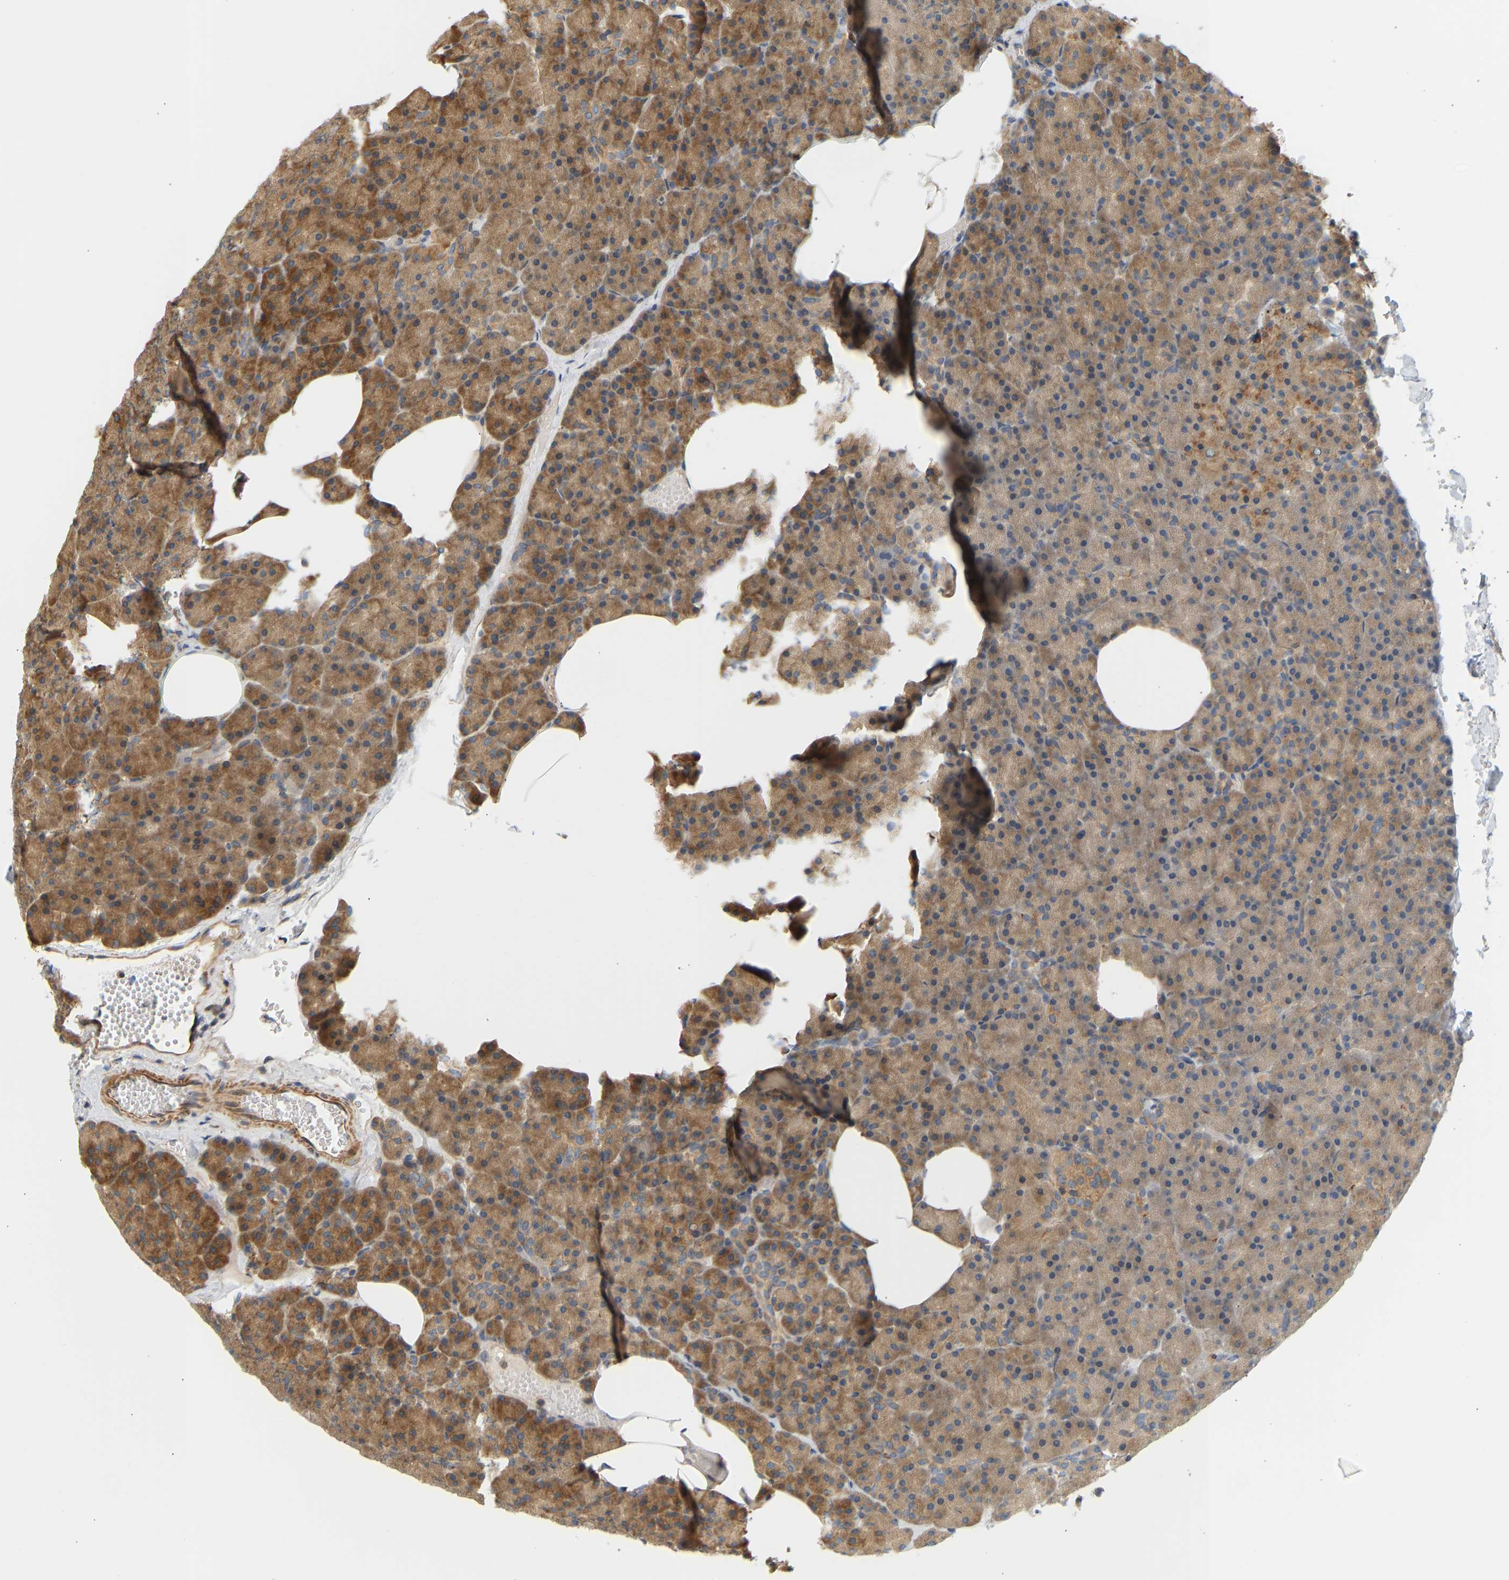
{"staining": {"intensity": "moderate", "quantity": ">75%", "location": "cytoplasmic/membranous"}, "tissue": "pancreas", "cell_type": "Exocrine glandular cells", "image_type": "normal", "snomed": [{"axis": "morphology", "description": "Normal tissue, NOS"}, {"axis": "morphology", "description": "Carcinoid, malignant, NOS"}, {"axis": "topography", "description": "Pancreas"}], "caption": "Moderate cytoplasmic/membranous protein expression is appreciated in approximately >75% of exocrine glandular cells in pancreas. (DAB (3,3'-diaminobenzidine) IHC, brown staining for protein, blue staining for nuclei).", "gene": "CEP57", "patient": {"sex": "female", "age": 35}}